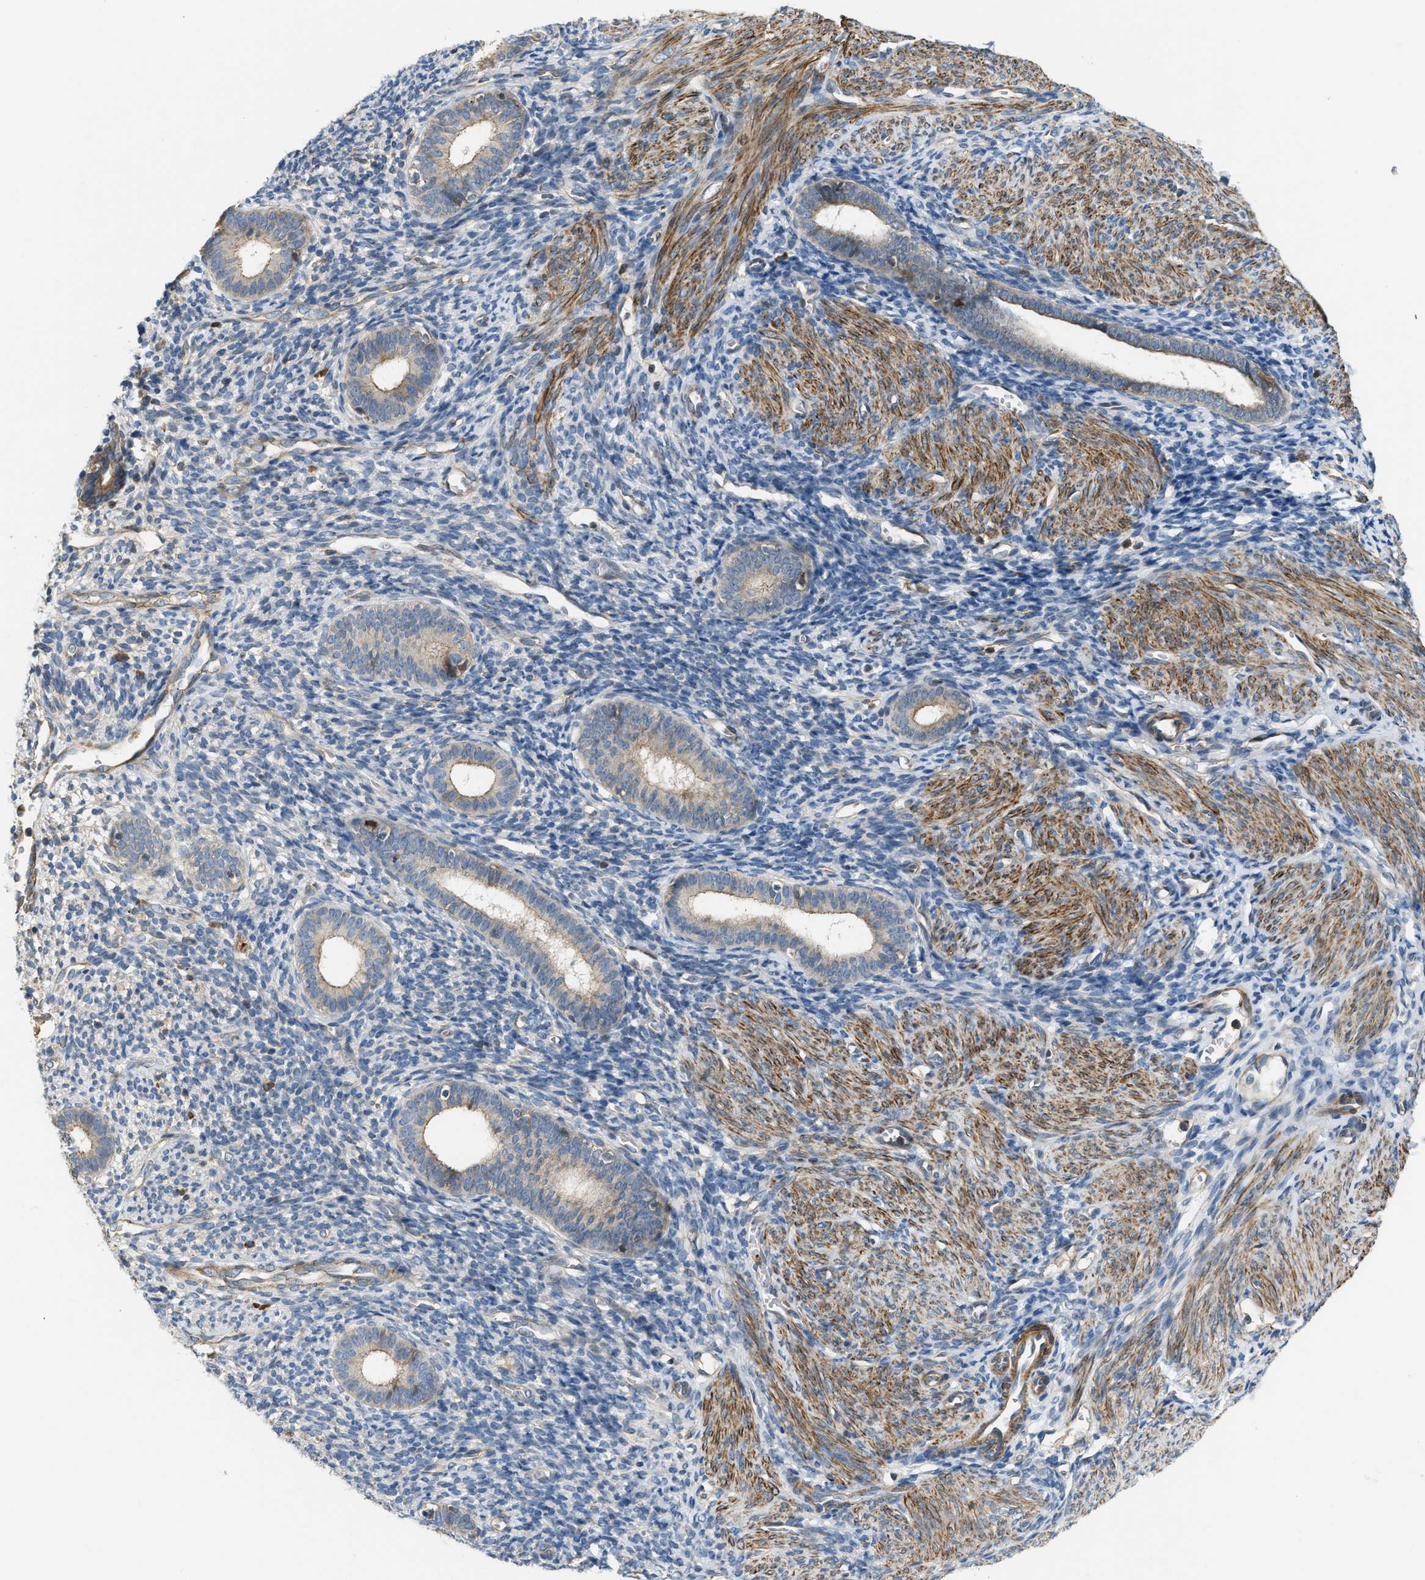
{"staining": {"intensity": "negative", "quantity": "none", "location": "none"}, "tissue": "endometrium", "cell_type": "Cells in endometrial stroma", "image_type": "normal", "snomed": [{"axis": "morphology", "description": "Normal tissue, NOS"}, {"axis": "morphology", "description": "Adenocarcinoma, NOS"}, {"axis": "topography", "description": "Endometrium"}], "caption": "This is a photomicrograph of IHC staining of normal endometrium, which shows no positivity in cells in endometrial stroma. (DAB (3,3'-diaminobenzidine) immunohistochemistry, high magnification).", "gene": "BTN3A2", "patient": {"sex": "female", "age": 57}}